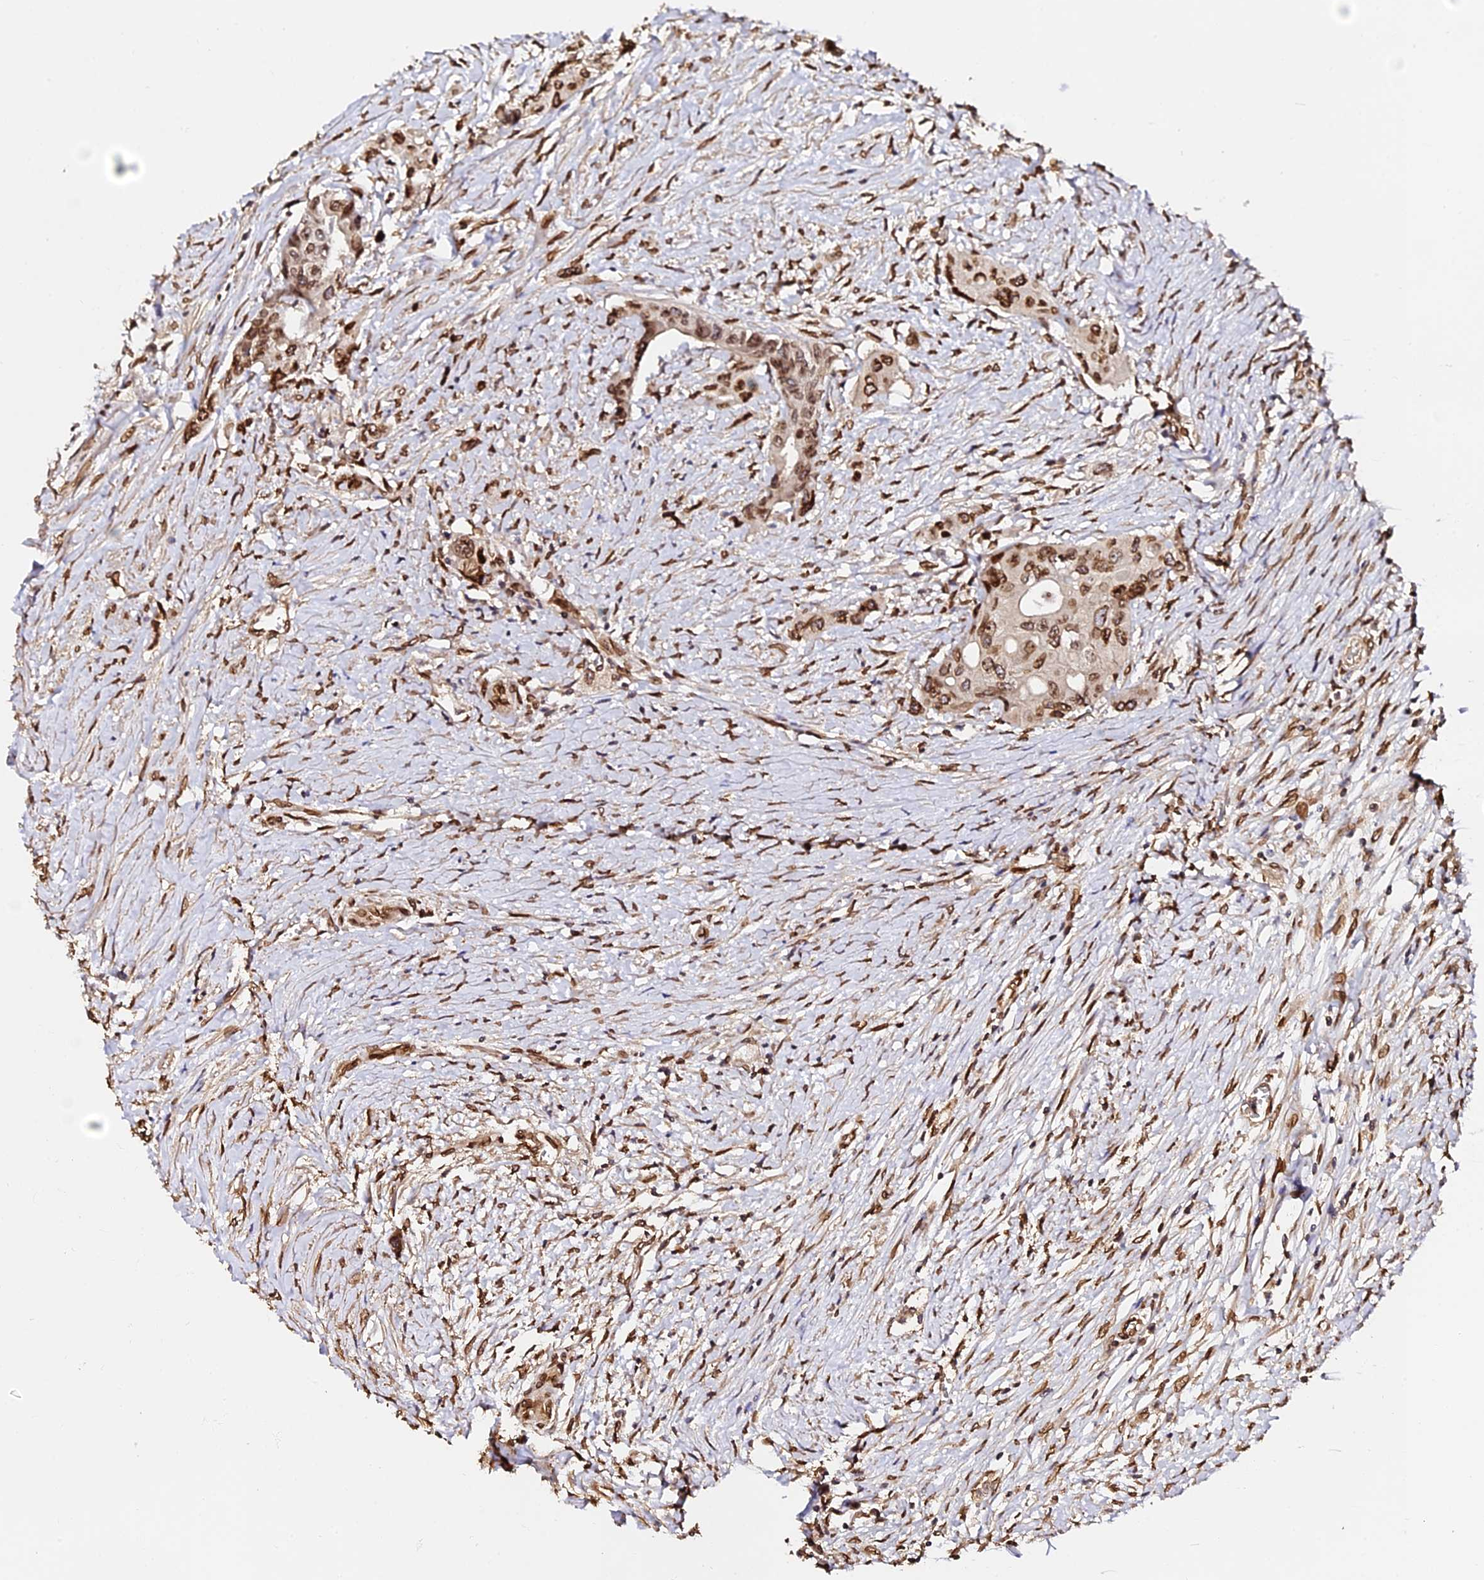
{"staining": {"intensity": "strong", "quantity": ">75%", "location": "cytoplasmic/membranous,nuclear"}, "tissue": "colorectal cancer", "cell_type": "Tumor cells", "image_type": "cancer", "snomed": [{"axis": "morphology", "description": "Adenocarcinoma, NOS"}, {"axis": "topography", "description": "Colon"}], "caption": "This micrograph exhibits immunohistochemistry staining of colorectal cancer, with high strong cytoplasmic/membranous and nuclear staining in about >75% of tumor cells.", "gene": "ANAPC5", "patient": {"sex": "male", "age": 77}}